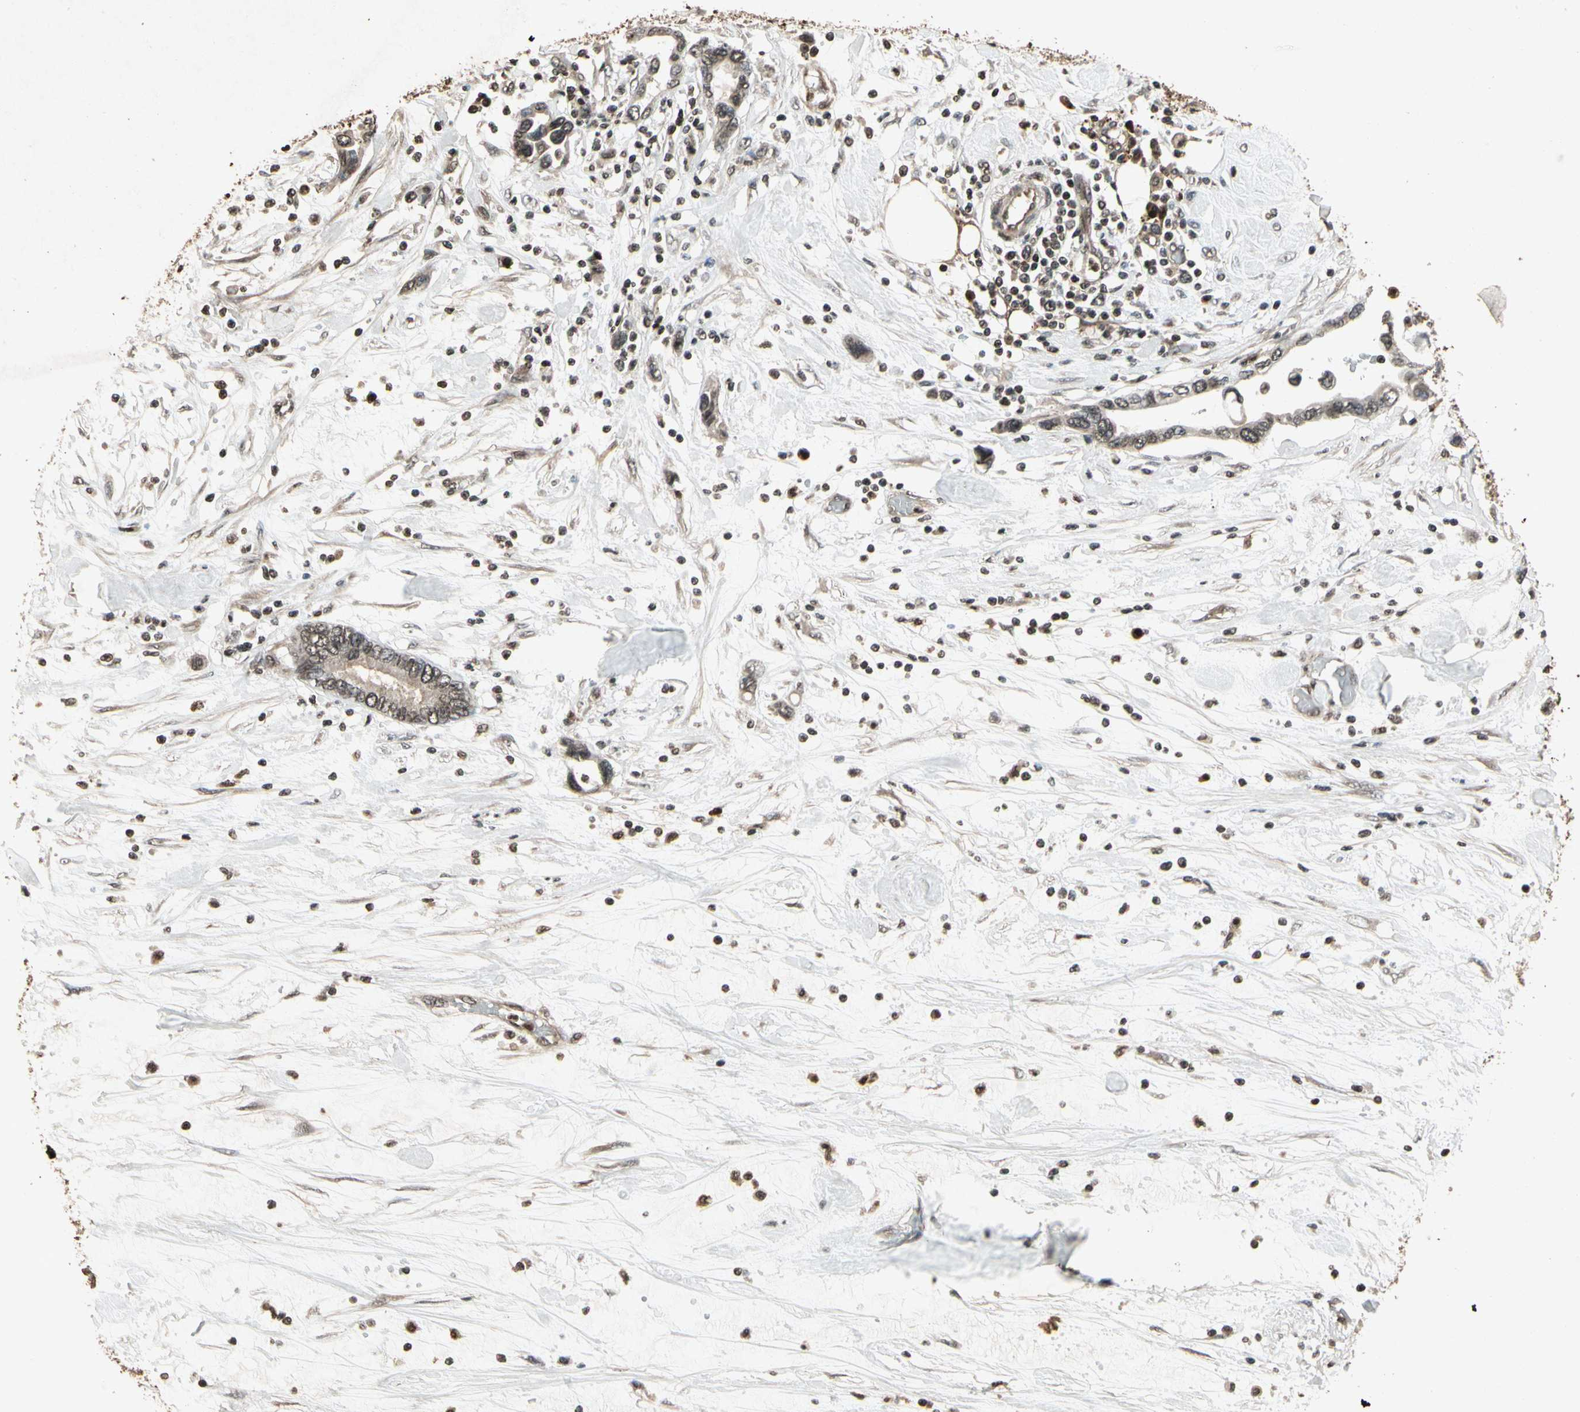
{"staining": {"intensity": "weak", "quantity": ">75%", "location": "cytoplasmic/membranous"}, "tissue": "pancreatic cancer", "cell_type": "Tumor cells", "image_type": "cancer", "snomed": [{"axis": "morphology", "description": "Adenocarcinoma, NOS"}, {"axis": "topography", "description": "Pancreas"}], "caption": "A photomicrograph showing weak cytoplasmic/membranous positivity in approximately >75% of tumor cells in pancreatic cancer (adenocarcinoma), as visualized by brown immunohistochemical staining.", "gene": "GLRX", "patient": {"sex": "female", "age": 57}}